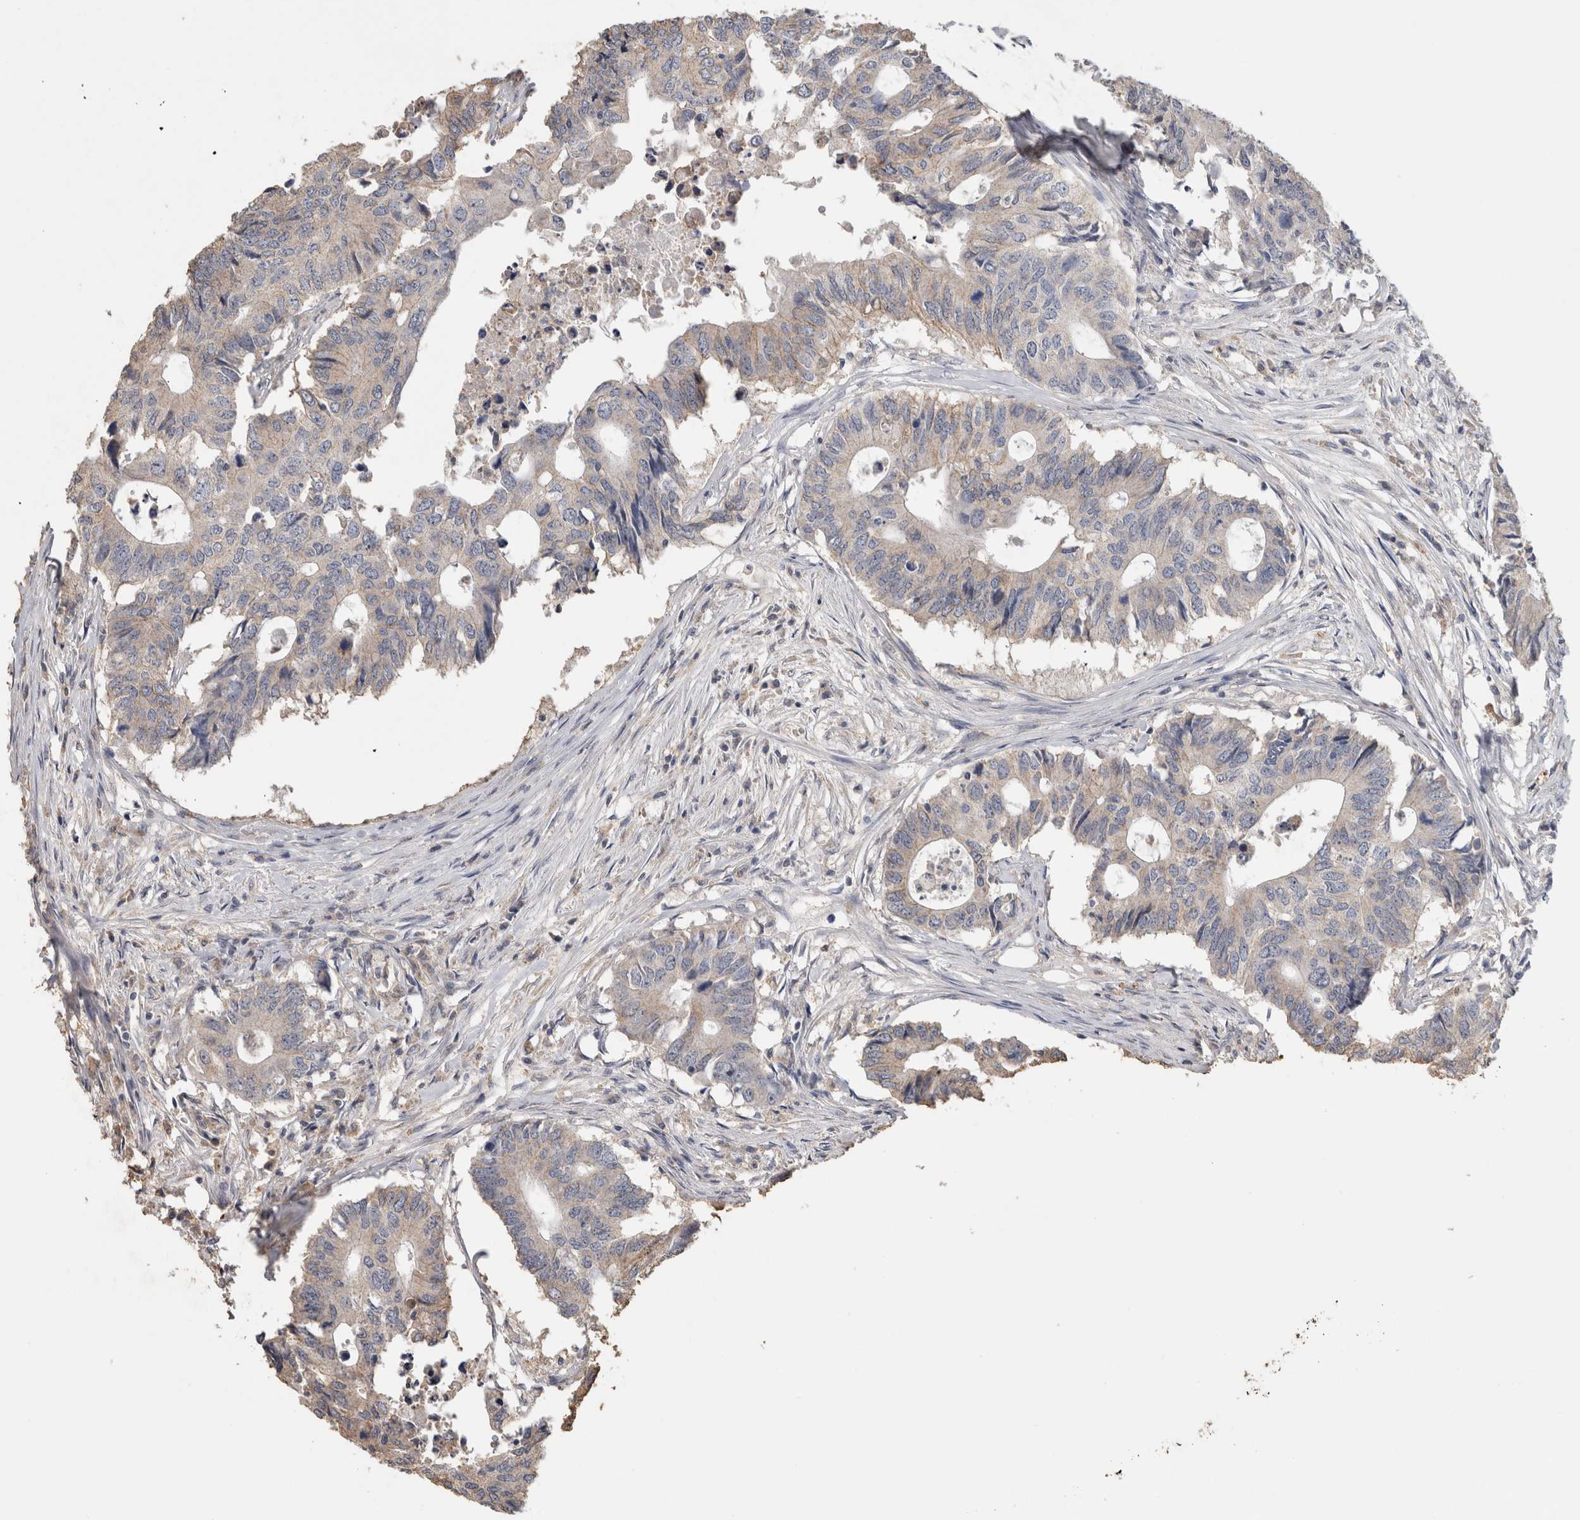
{"staining": {"intensity": "weak", "quantity": "25%-75%", "location": "cytoplasmic/membranous"}, "tissue": "colorectal cancer", "cell_type": "Tumor cells", "image_type": "cancer", "snomed": [{"axis": "morphology", "description": "Adenocarcinoma, NOS"}, {"axis": "topography", "description": "Colon"}], "caption": "IHC of human colorectal adenocarcinoma demonstrates low levels of weak cytoplasmic/membranous expression in approximately 25%-75% of tumor cells.", "gene": "CNTFR", "patient": {"sex": "male", "age": 71}}